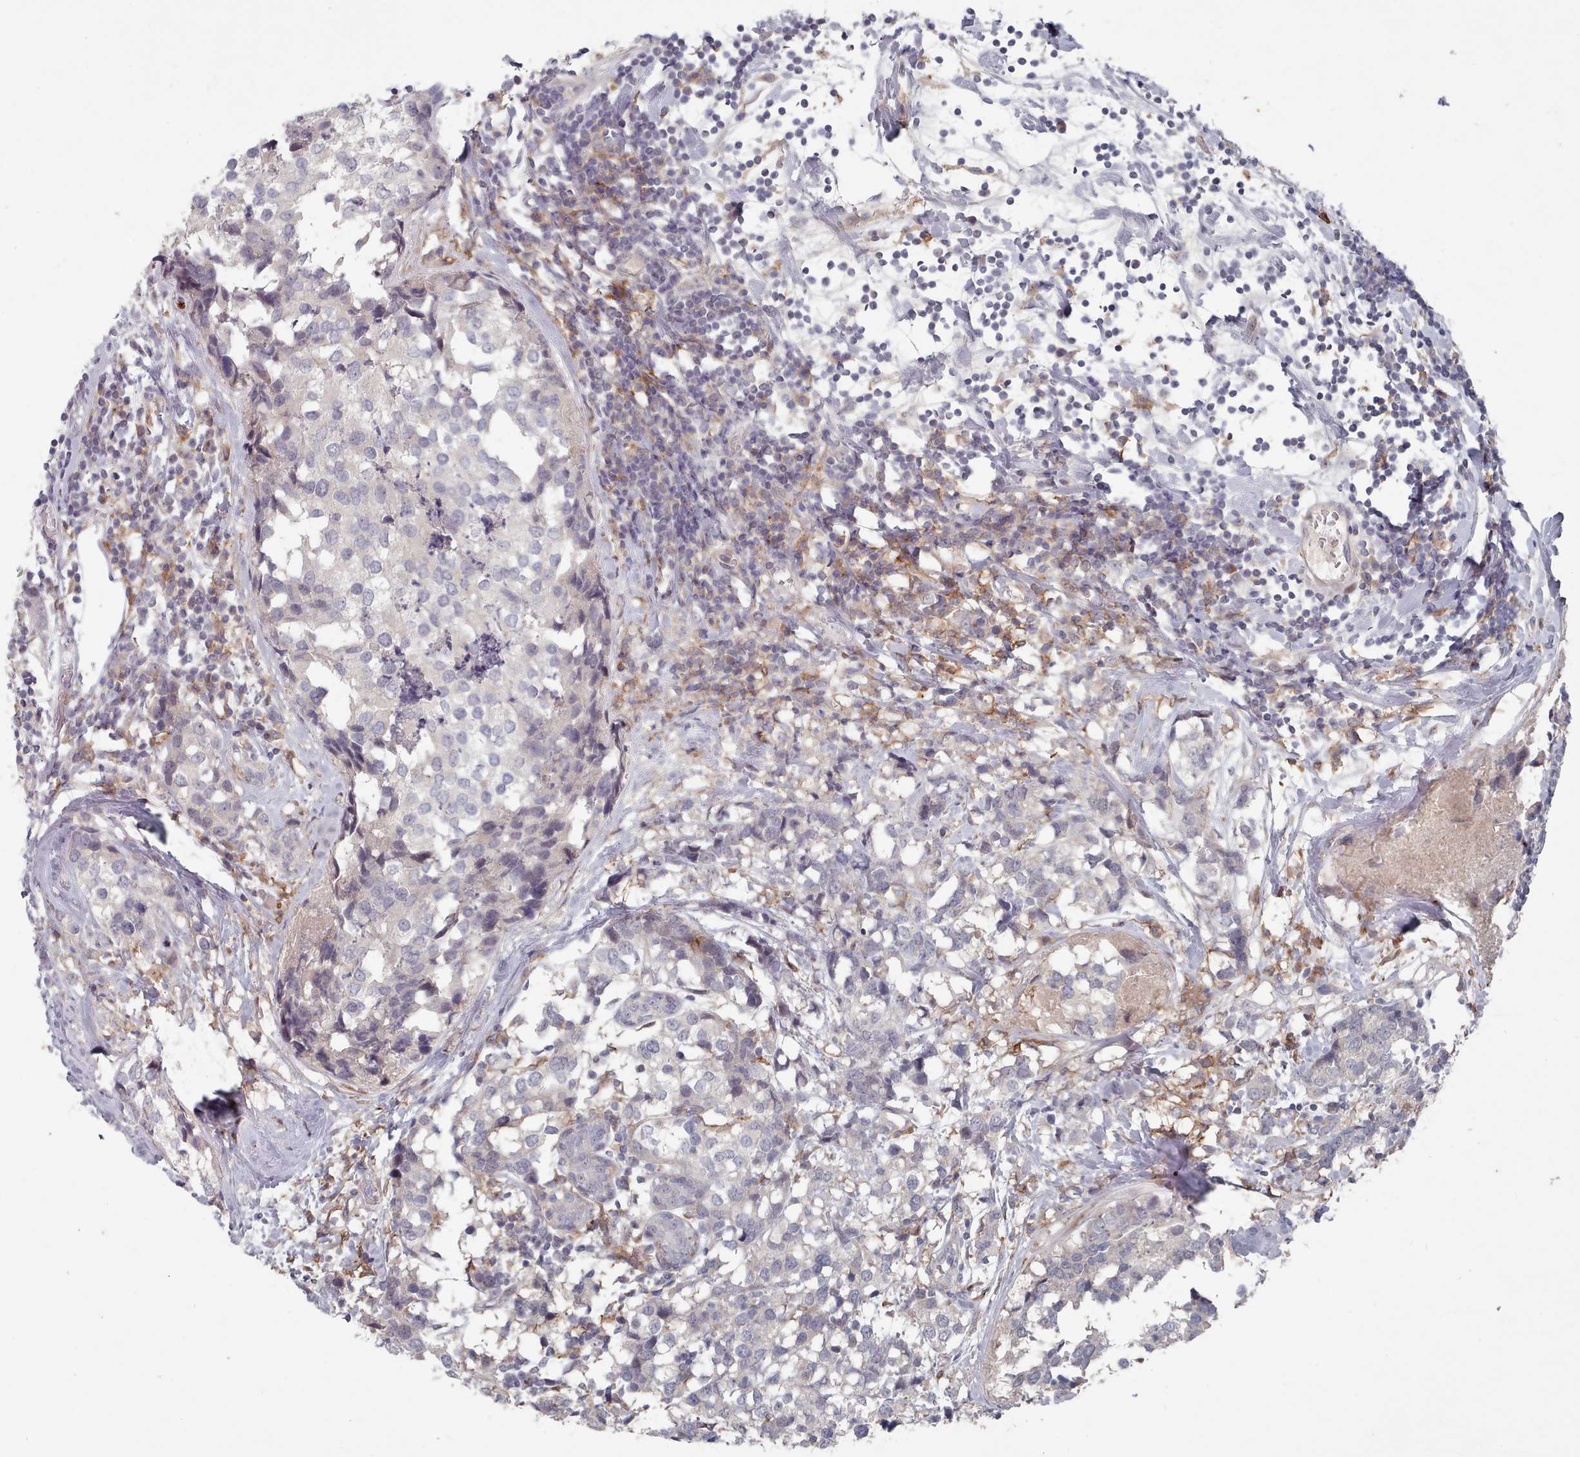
{"staining": {"intensity": "negative", "quantity": "none", "location": "none"}, "tissue": "breast cancer", "cell_type": "Tumor cells", "image_type": "cancer", "snomed": [{"axis": "morphology", "description": "Lobular carcinoma"}, {"axis": "topography", "description": "Breast"}], "caption": "Protein analysis of breast lobular carcinoma displays no significant positivity in tumor cells. Nuclei are stained in blue.", "gene": "COL8A2", "patient": {"sex": "female", "age": 59}}